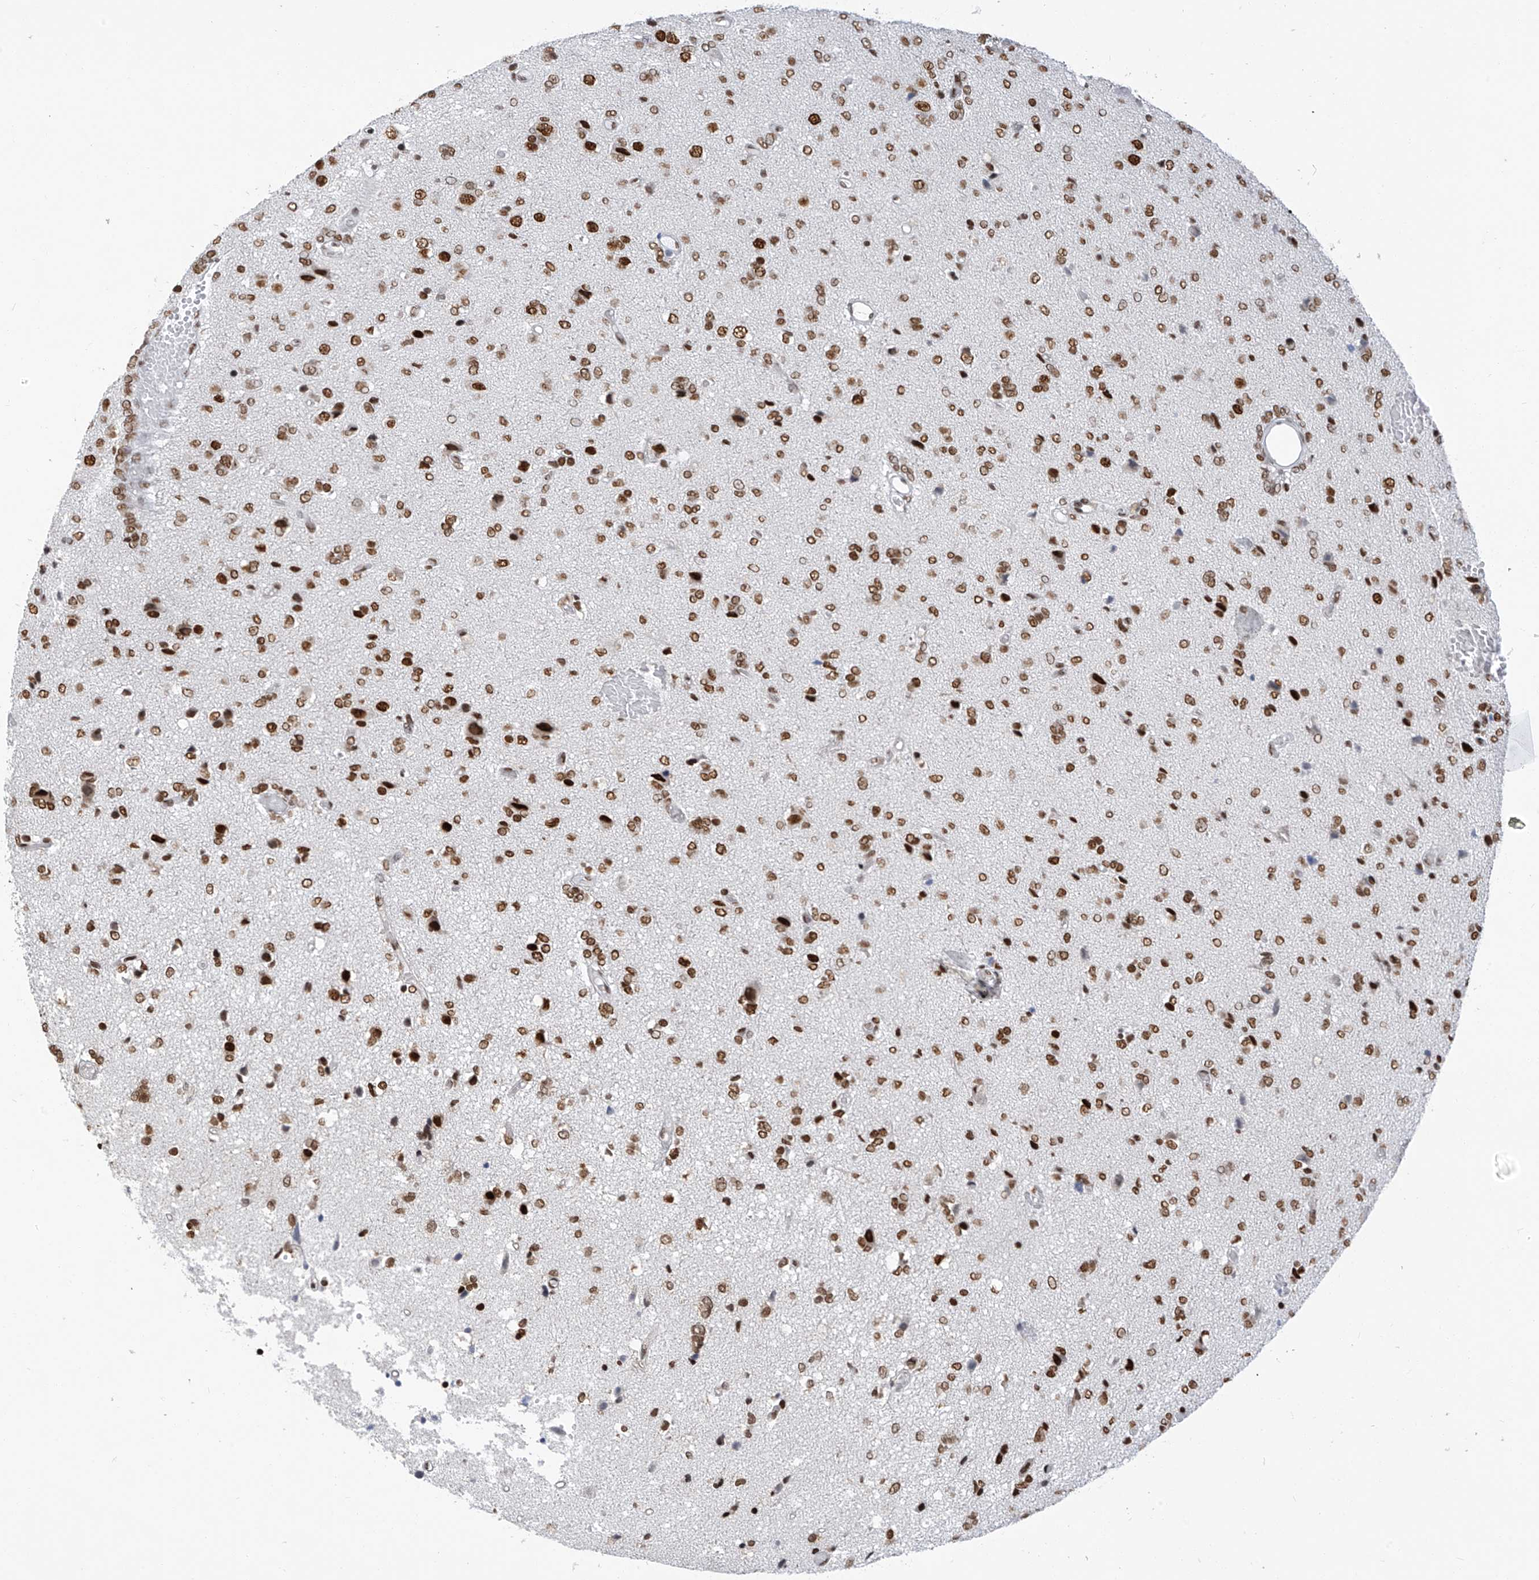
{"staining": {"intensity": "moderate", "quantity": ">75%", "location": "nuclear"}, "tissue": "glioma", "cell_type": "Tumor cells", "image_type": "cancer", "snomed": [{"axis": "morphology", "description": "Glioma, malignant, High grade"}, {"axis": "topography", "description": "Brain"}], "caption": "Glioma stained with DAB immunohistochemistry demonstrates medium levels of moderate nuclear expression in approximately >75% of tumor cells.", "gene": "KHSRP", "patient": {"sex": "female", "age": 59}}